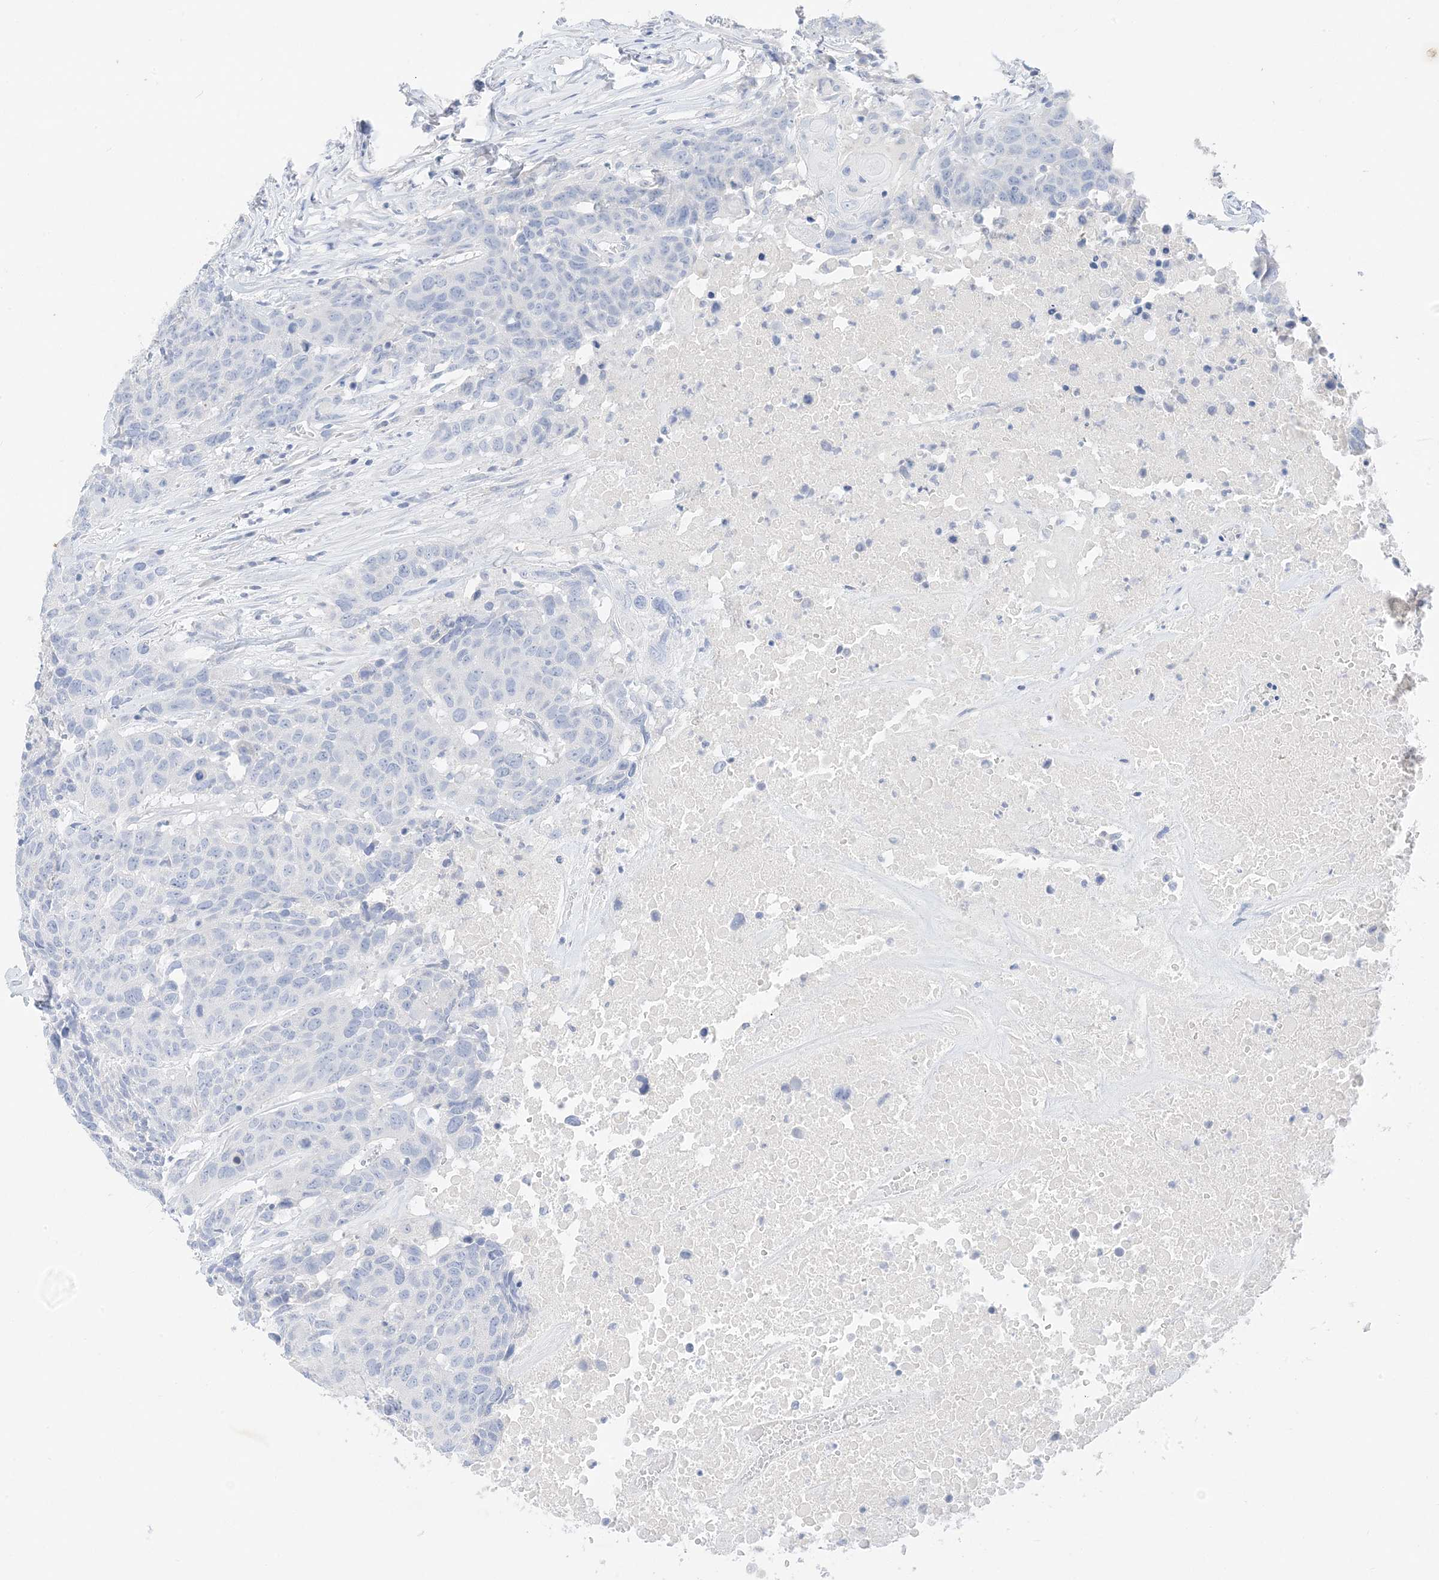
{"staining": {"intensity": "negative", "quantity": "none", "location": "none"}, "tissue": "head and neck cancer", "cell_type": "Tumor cells", "image_type": "cancer", "snomed": [{"axis": "morphology", "description": "Squamous cell carcinoma, NOS"}, {"axis": "topography", "description": "Head-Neck"}], "caption": "High magnification brightfield microscopy of squamous cell carcinoma (head and neck) stained with DAB (3,3'-diaminobenzidine) (brown) and counterstained with hematoxylin (blue): tumor cells show no significant staining. The staining was performed using DAB (3,3'-diaminobenzidine) to visualize the protein expression in brown, while the nuclei were stained in blue with hematoxylin (Magnification: 20x).", "gene": "MUC17", "patient": {"sex": "male", "age": 66}}